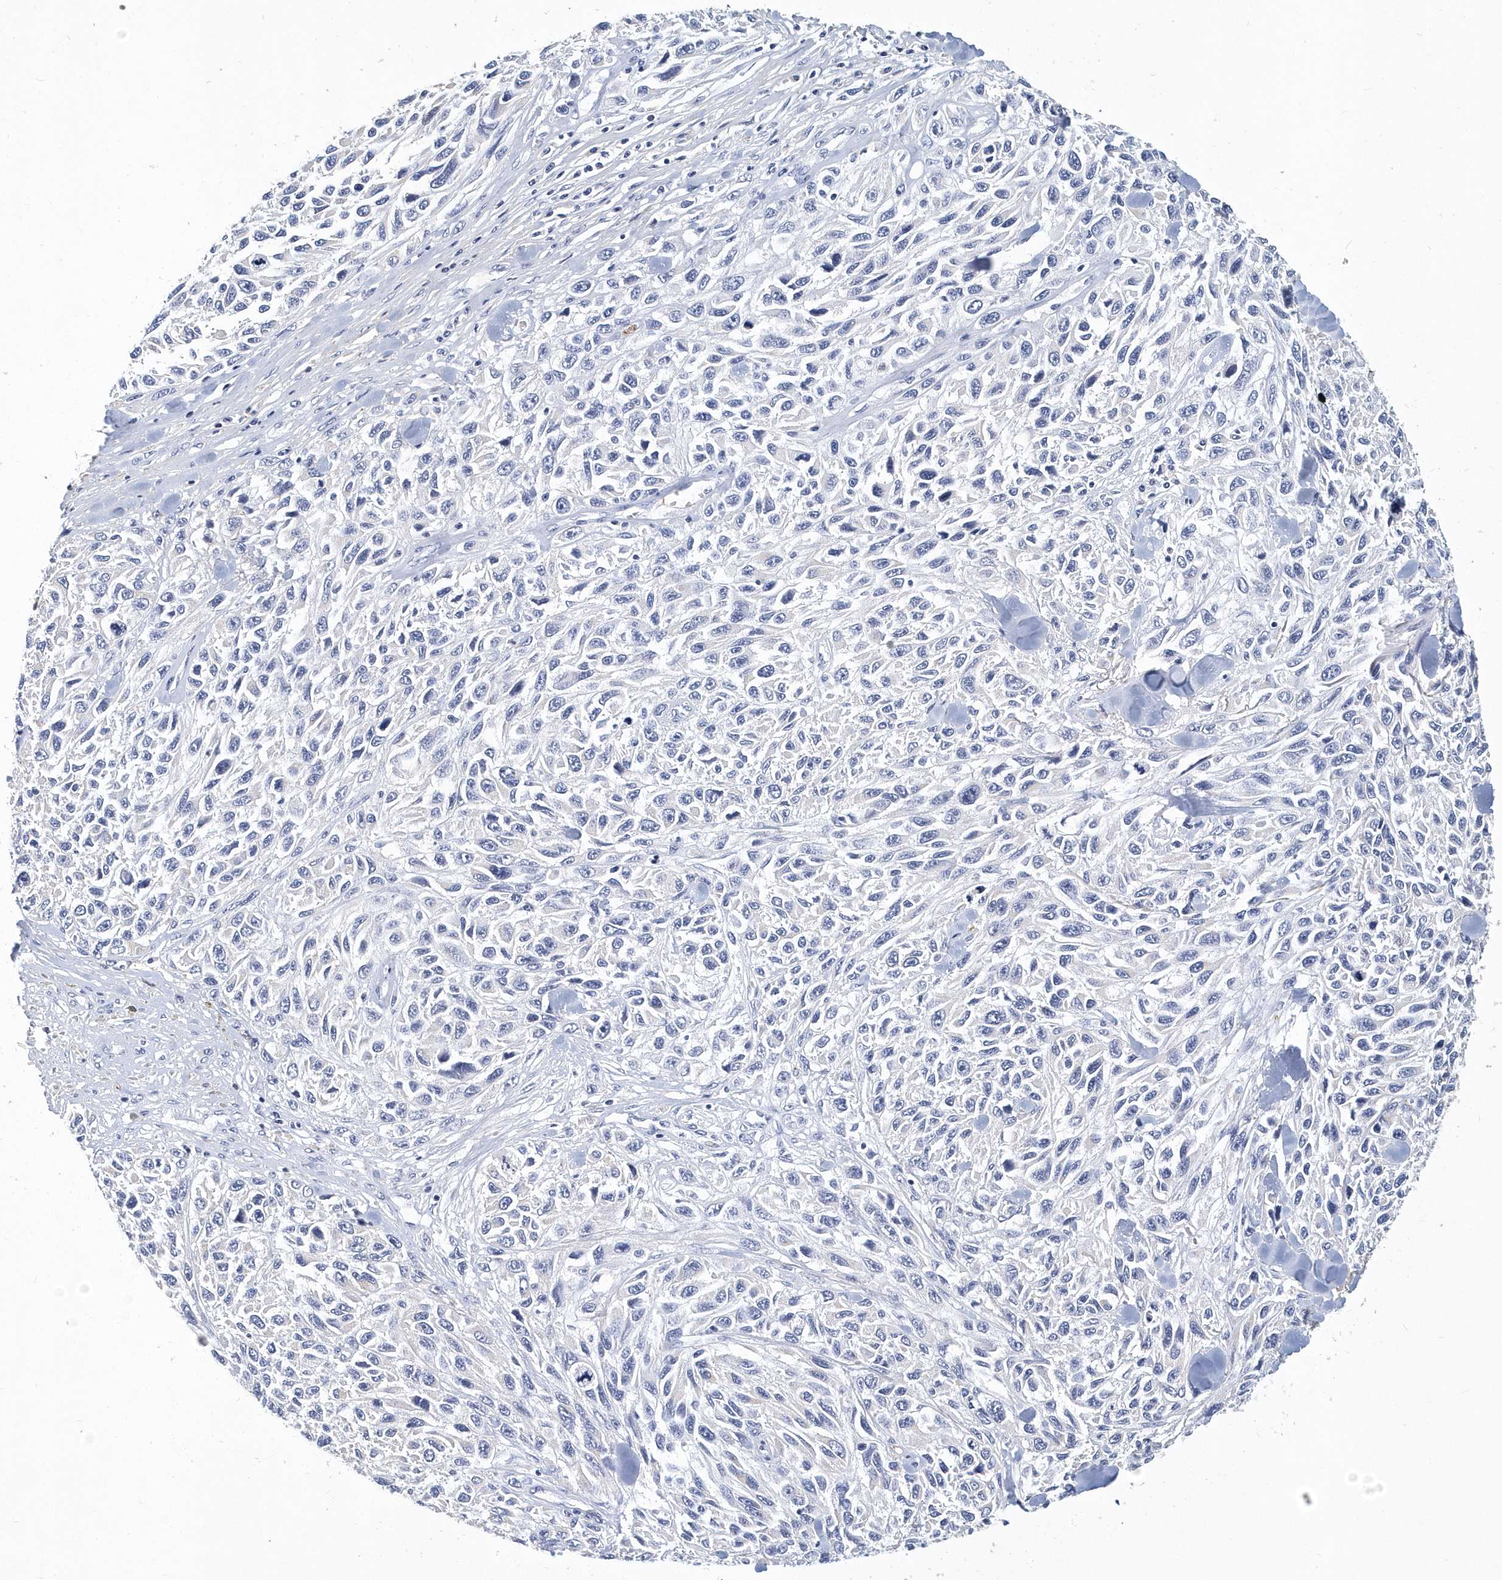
{"staining": {"intensity": "negative", "quantity": "none", "location": "none"}, "tissue": "melanoma", "cell_type": "Tumor cells", "image_type": "cancer", "snomed": [{"axis": "morphology", "description": "Malignant melanoma, NOS"}, {"axis": "topography", "description": "Skin"}], "caption": "Protein analysis of malignant melanoma shows no significant expression in tumor cells.", "gene": "ITGA2B", "patient": {"sex": "female", "age": 96}}